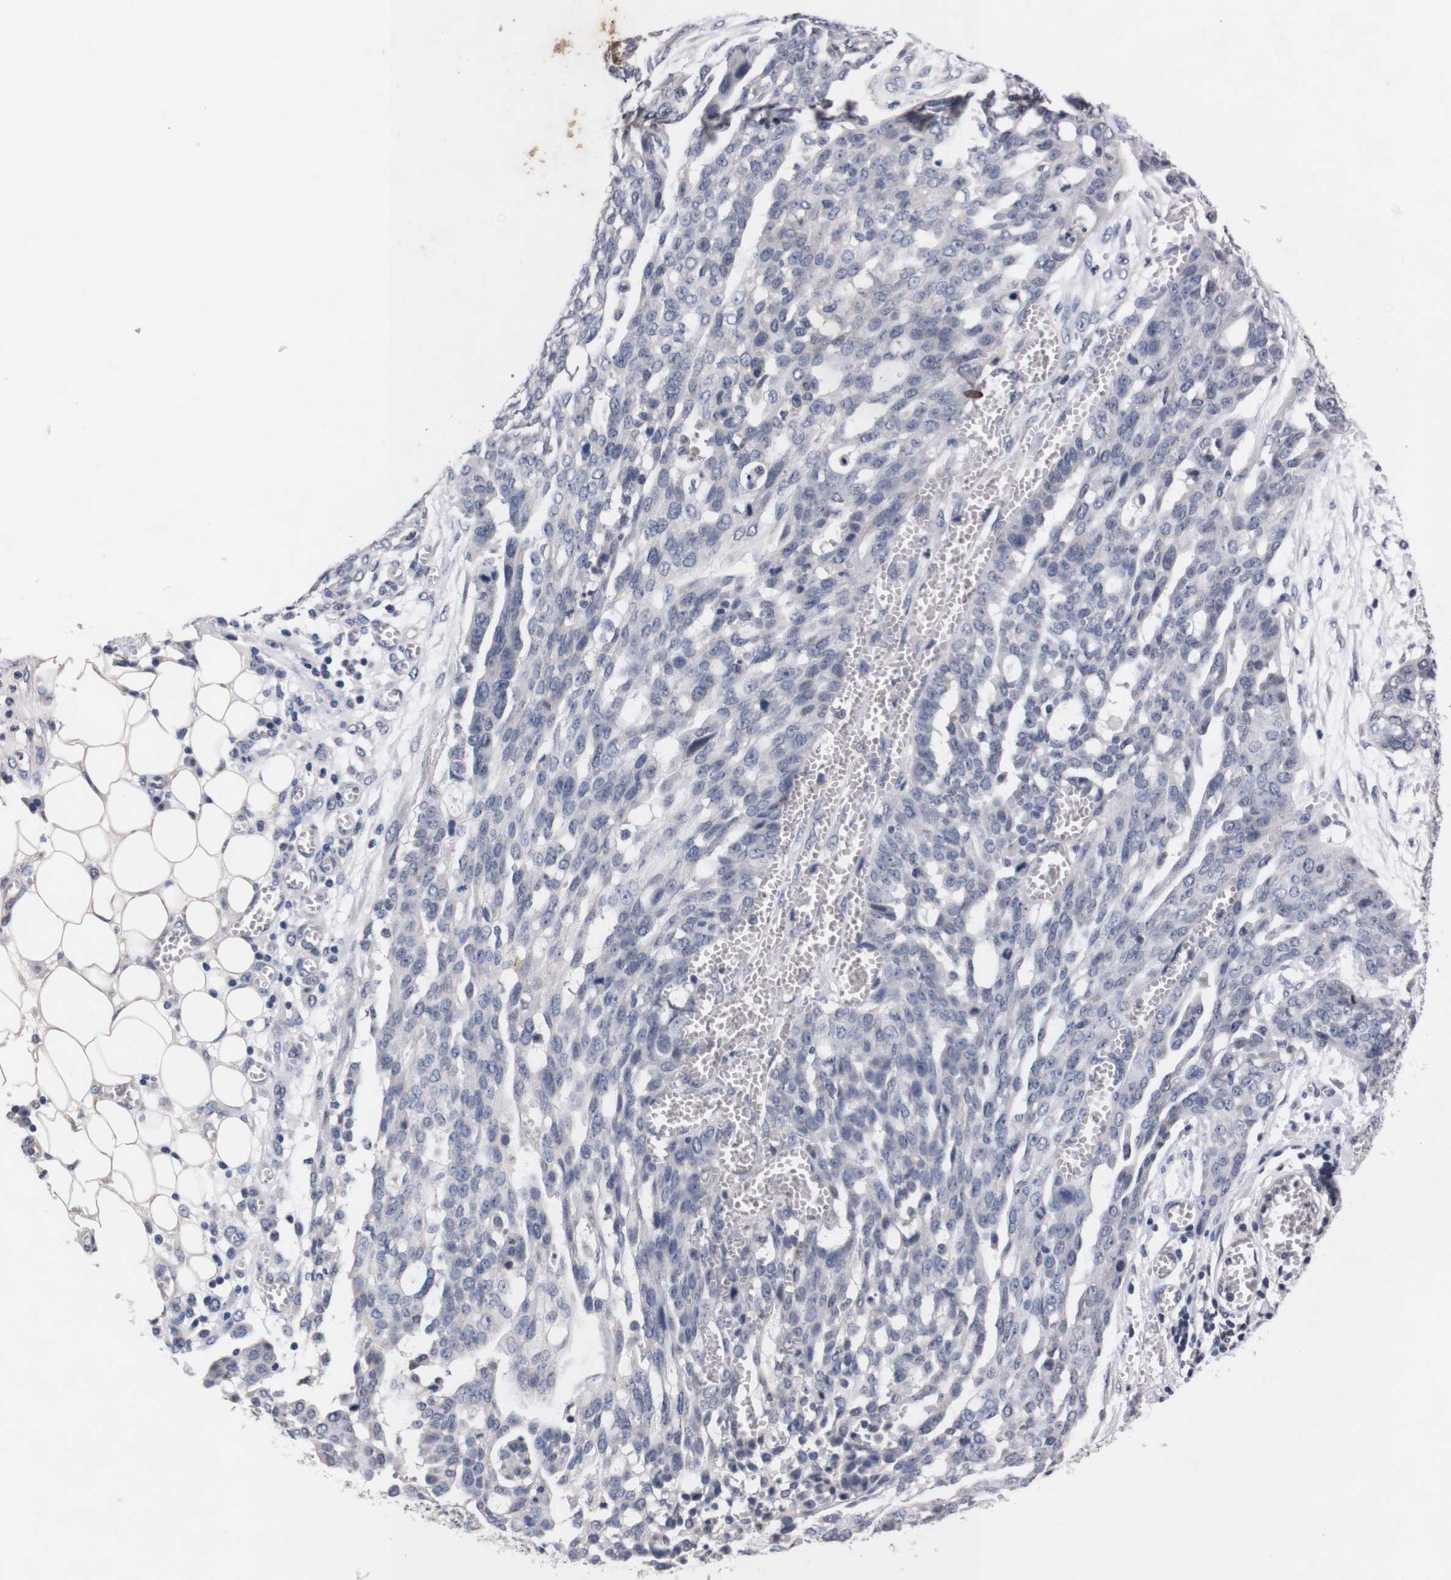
{"staining": {"intensity": "negative", "quantity": "none", "location": "none"}, "tissue": "ovarian cancer", "cell_type": "Tumor cells", "image_type": "cancer", "snomed": [{"axis": "morphology", "description": "Cystadenocarcinoma, serous, NOS"}, {"axis": "topography", "description": "Soft tissue"}, {"axis": "topography", "description": "Ovary"}], "caption": "Photomicrograph shows no significant protein staining in tumor cells of ovarian serous cystadenocarcinoma. The staining is performed using DAB brown chromogen with nuclei counter-stained in using hematoxylin.", "gene": "TNFRSF21", "patient": {"sex": "female", "age": 57}}